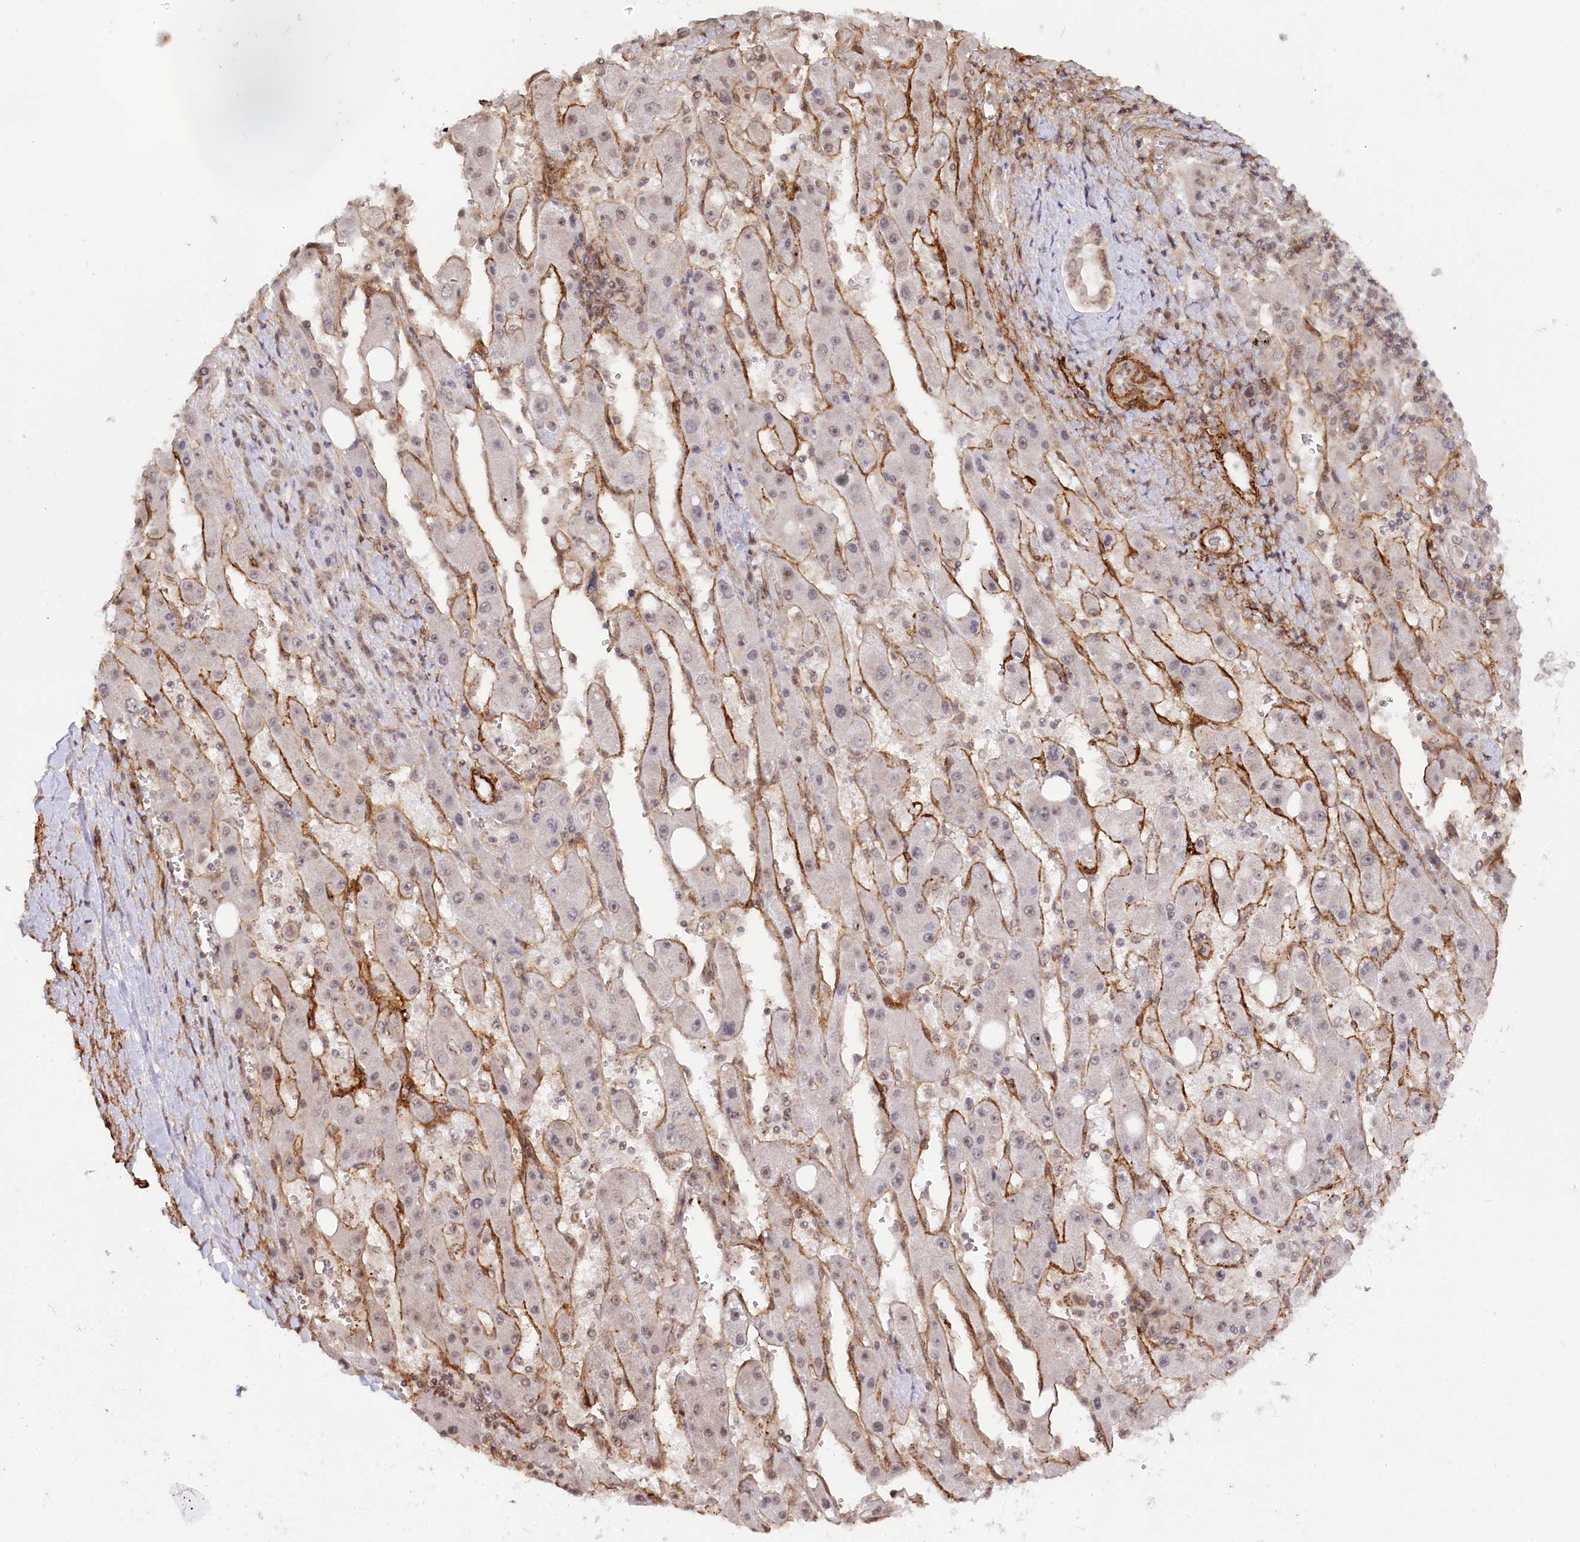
{"staining": {"intensity": "weak", "quantity": "25%-75%", "location": "nuclear"}, "tissue": "liver cancer", "cell_type": "Tumor cells", "image_type": "cancer", "snomed": [{"axis": "morphology", "description": "Carcinoma, Hepatocellular, NOS"}, {"axis": "topography", "description": "Liver"}], "caption": "Brown immunohistochemical staining in human liver cancer (hepatocellular carcinoma) reveals weak nuclear positivity in about 25%-75% of tumor cells.", "gene": "GNL3L", "patient": {"sex": "female", "age": 73}}